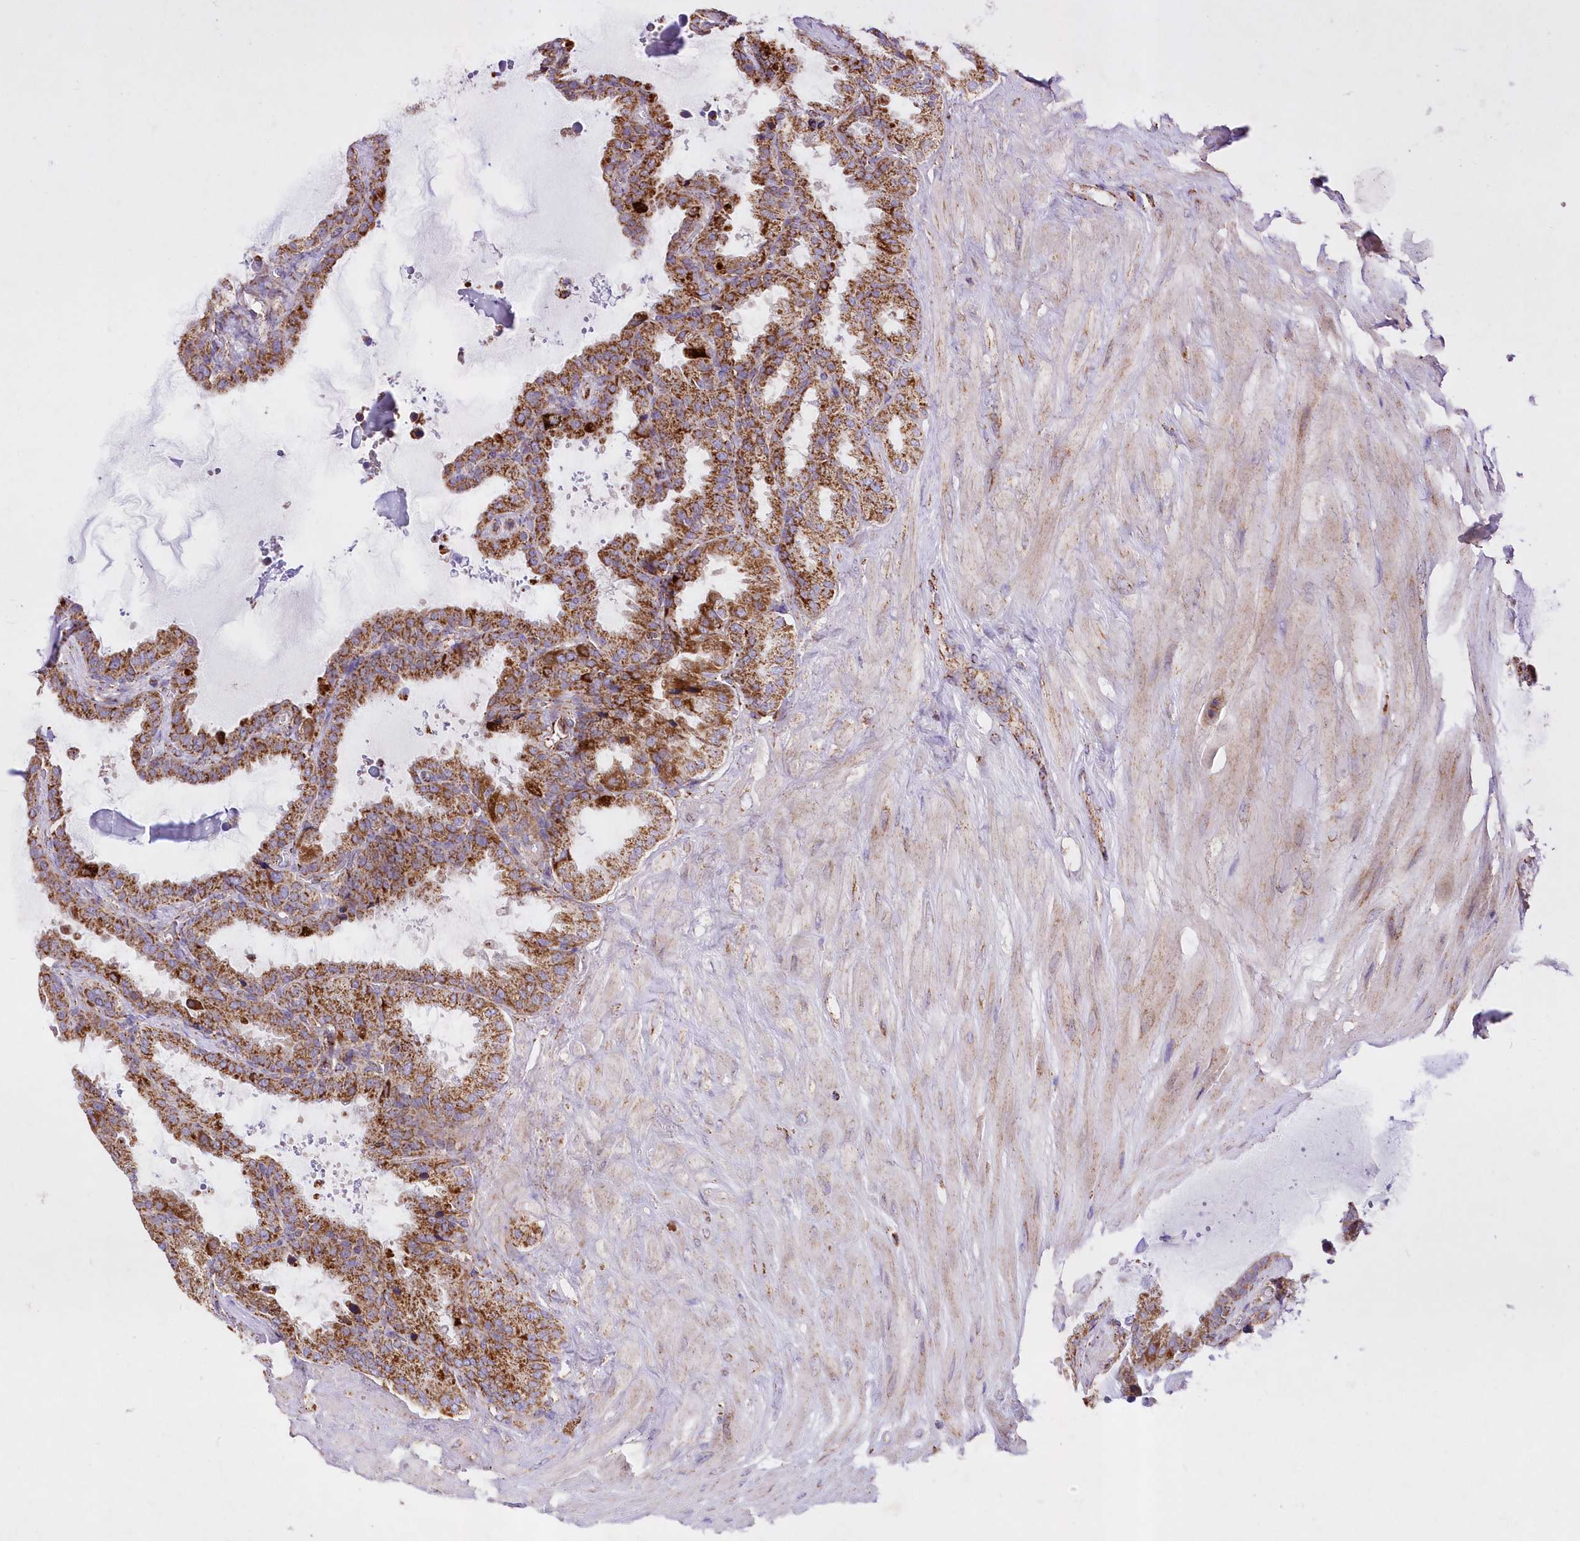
{"staining": {"intensity": "strong", "quantity": ">75%", "location": "cytoplasmic/membranous"}, "tissue": "seminal vesicle", "cell_type": "Glandular cells", "image_type": "normal", "snomed": [{"axis": "morphology", "description": "Normal tissue, NOS"}, {"axis": "topography", "description": "Seminal veicle"}], "caption": "Immunohistochemistry (IHC) micrograph of benign human seminal vesicle stained for a protein (brown), which reveals high levels of strong cytoplasmic/membranous positivity in about >75% of glandular cells.", "gene": "ASNSD1", "patient": {"sex": "male", "age": 46}}